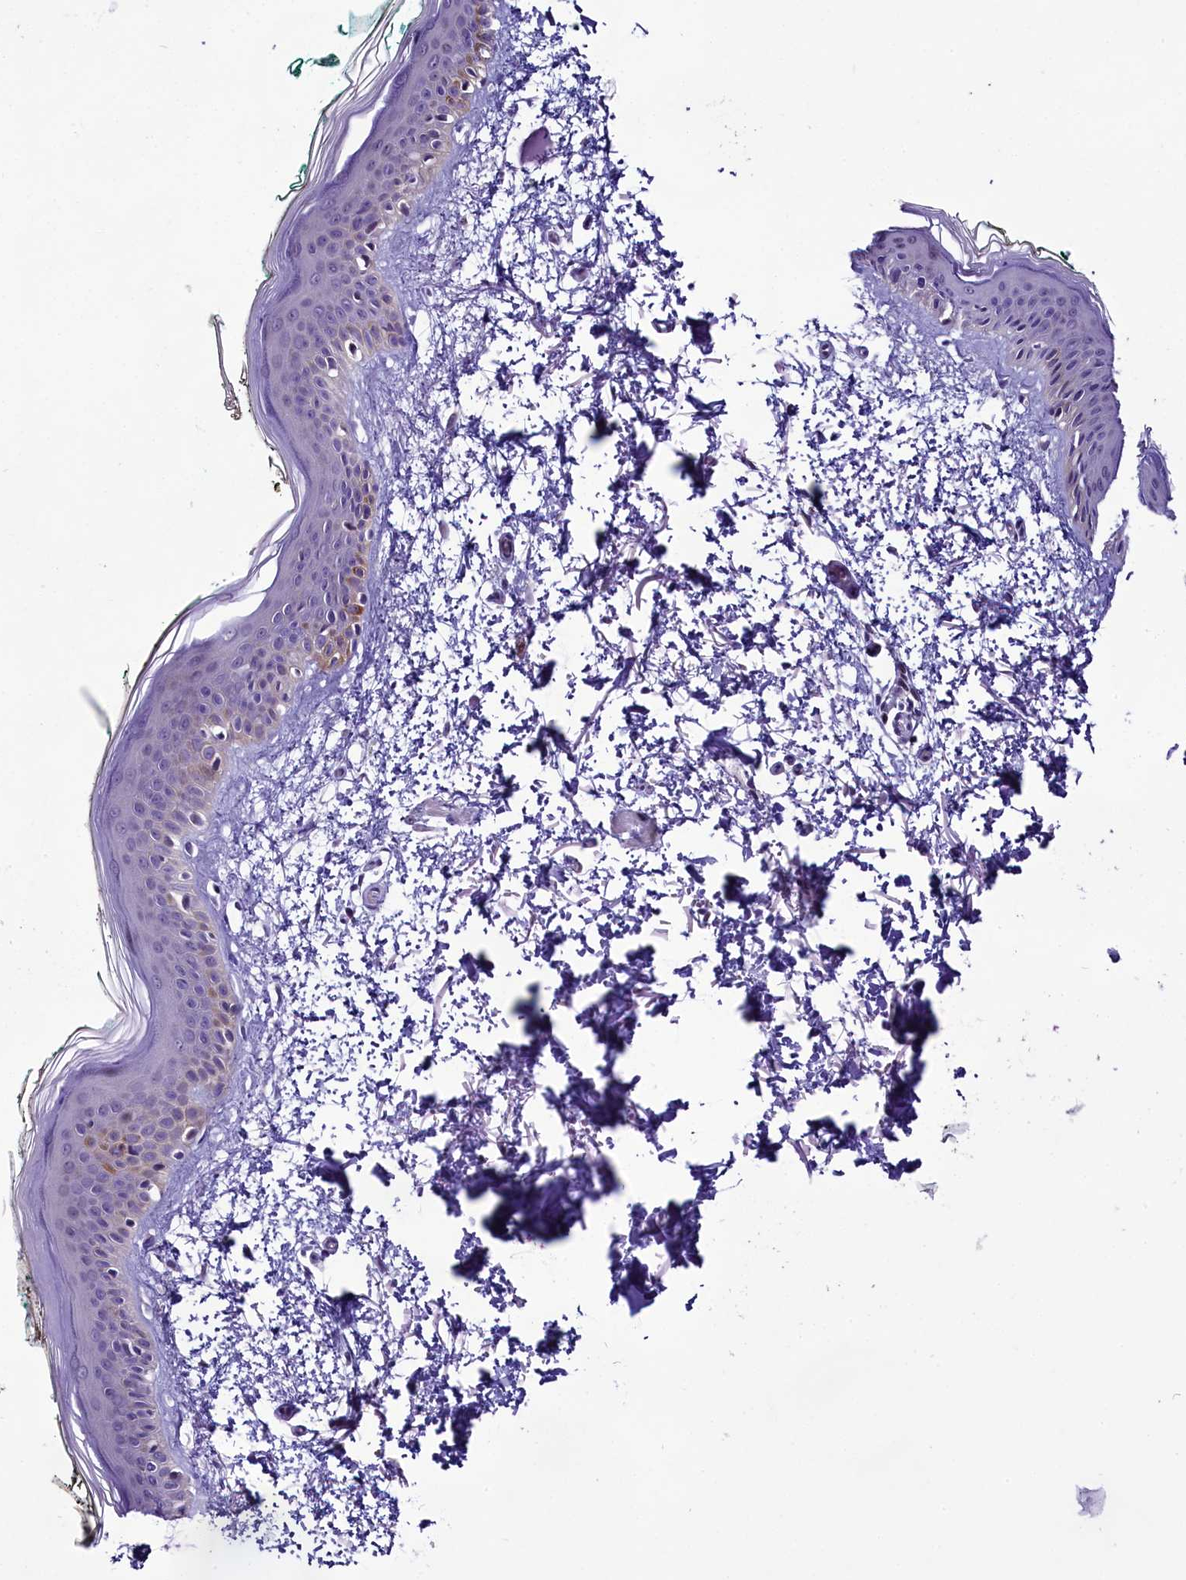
{"staining": {"intensity": "negative", "quantity": "none", "location": "none"}, "tissue": "skin", "cell_type": "Fibroblasts", "image_type": "normal", "snomed": [{"axis": "morphology", "description": "Normal tissue, NOS"}, {"axis": "topography", "description": "Skin"}], "caption": "IHC image of normal skin: human skin stained with DAB reveals no significant protein positivity in fibroblasts. (Stains: DAB (3,3'-diaminobenzidine) immunohistochemistry (IHC) with hematoxylin counter stain, Microscopy: brightfield microscopy at high magnification).", "gene": "CCDC106", "patient": {"sex": "male", "age": 62}}